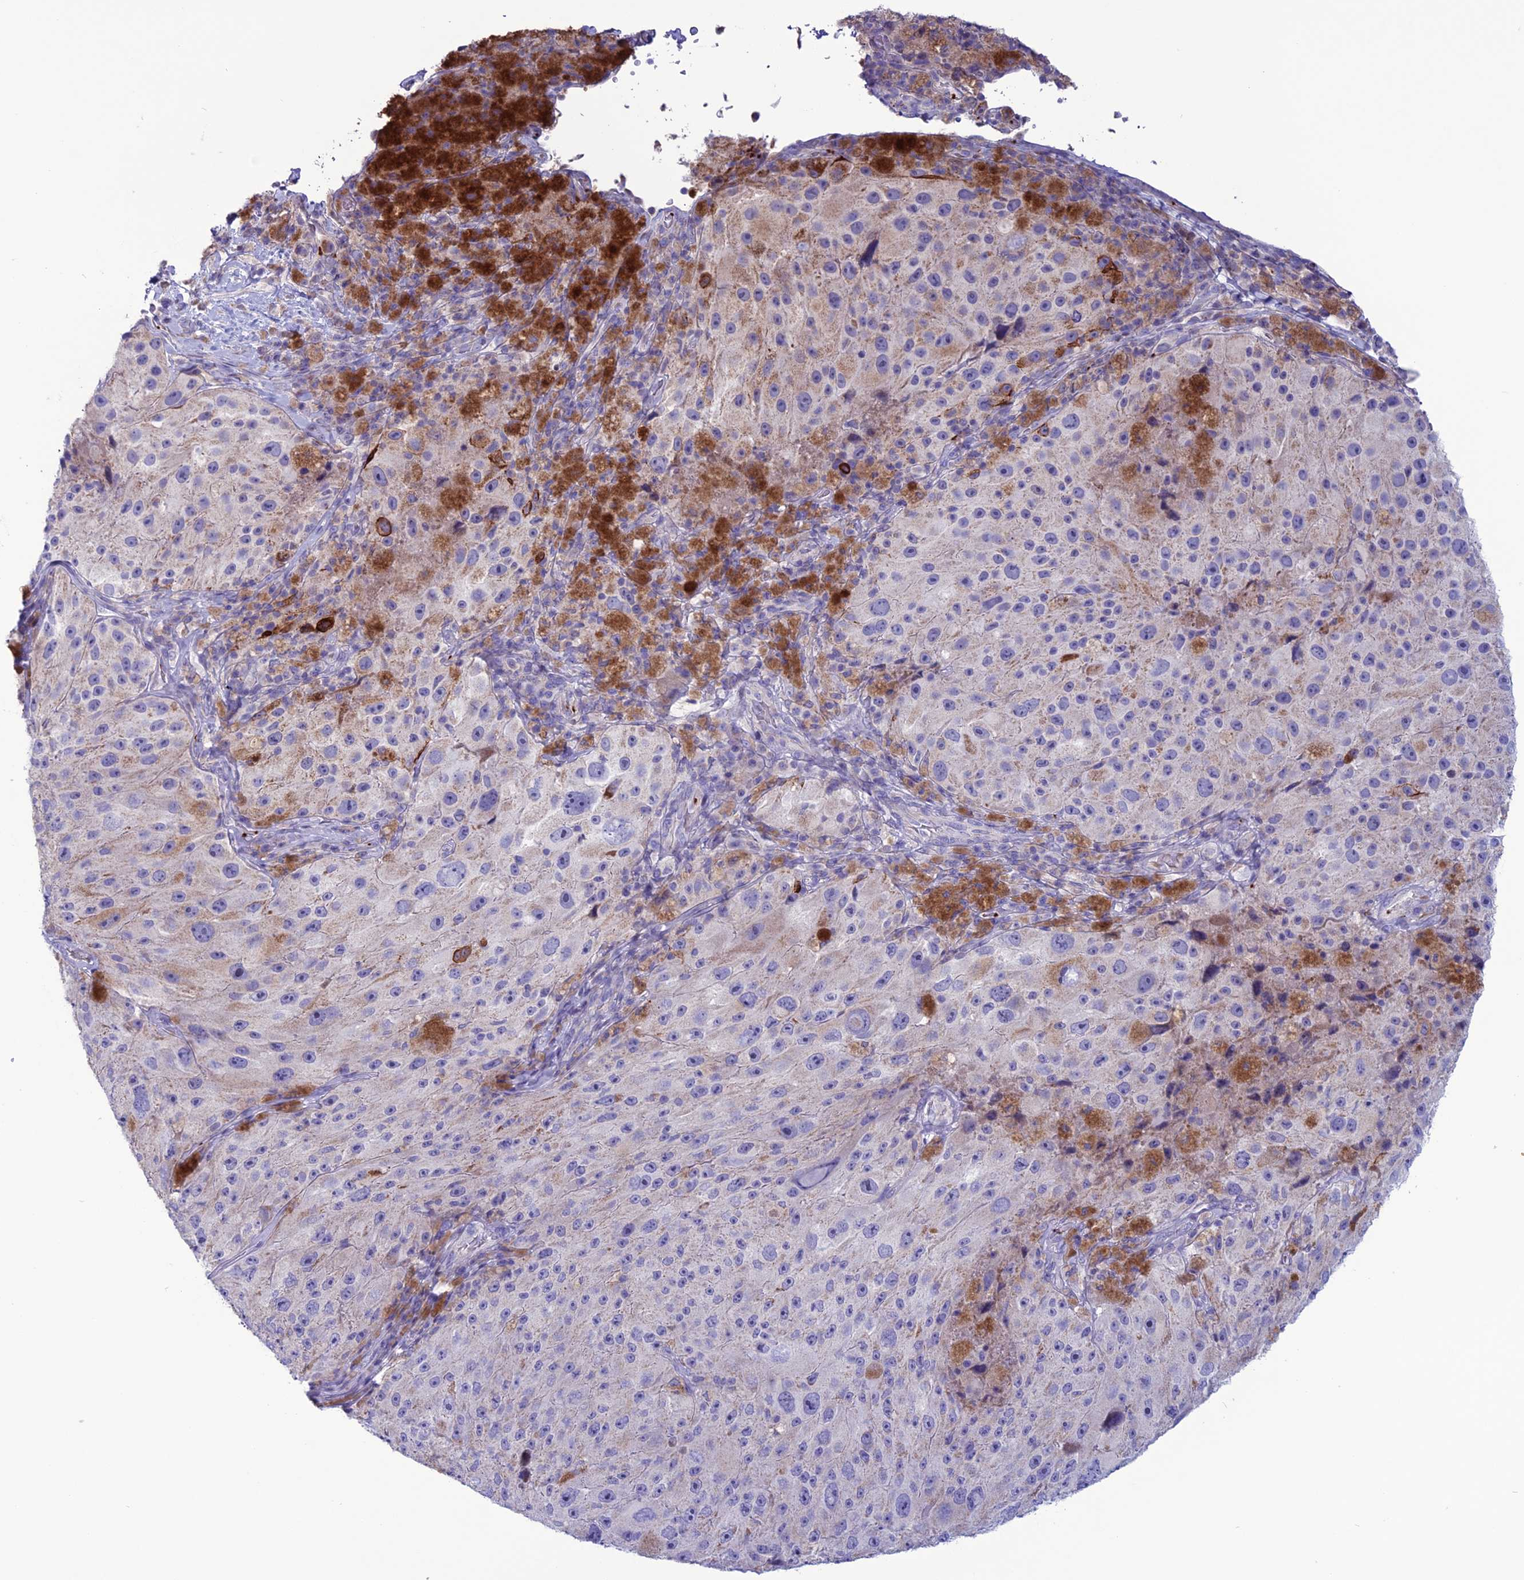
{"staining": {"intensity": "negative", "quantity": "none", "location": "none"}, "tissue": "melanoma", "cell_type": "Tumor cells", "image_type": "cancer", "snomed": [{"axis": "morphology", "description": "Malignant melanoma, Metastatic site"}, {"axis": "topography", "description": "Lymph node"}], "caption": "This is an immunohistochemistry photomicrograph of malignant melanoma (metastatic site). There is no expression in tumor cells.", "gene": "C21orf140", "patient": {"sex": "male", "age": 62}}